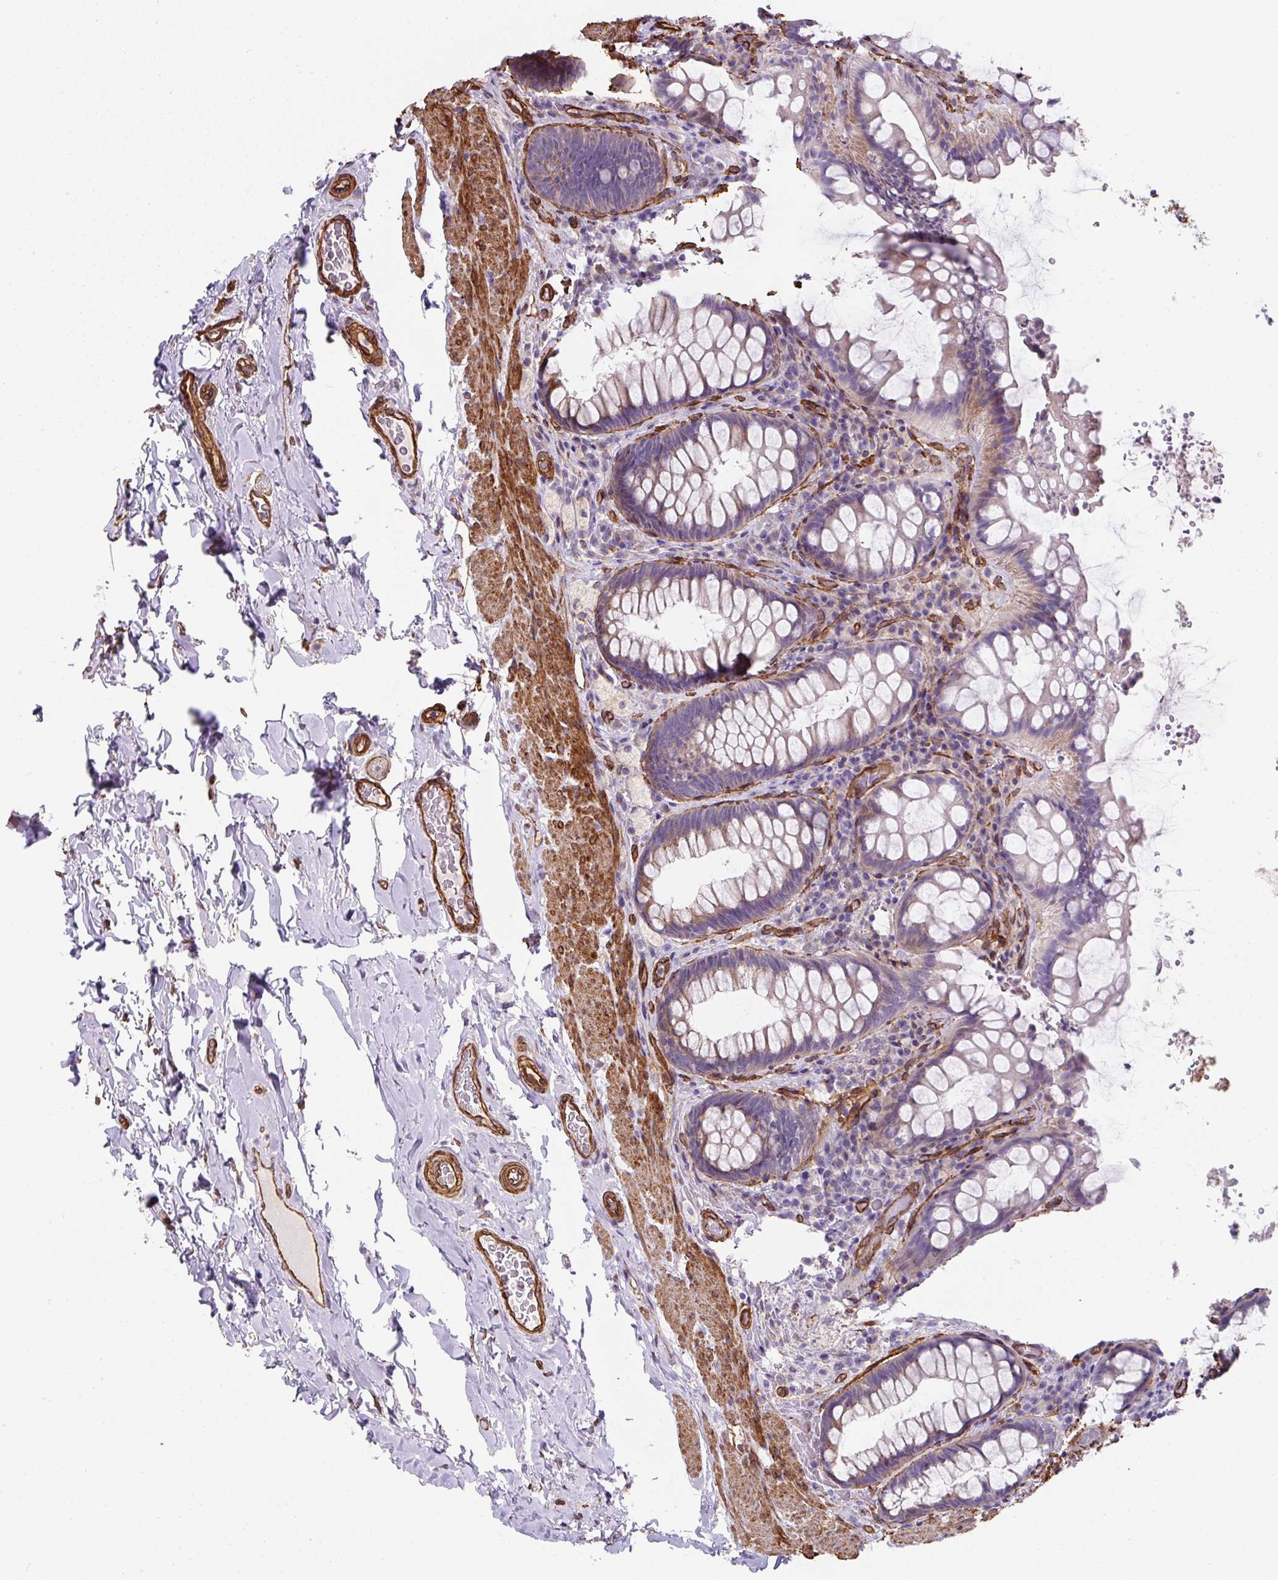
{"staining": {"intensity": "weak", "quantity": "25%-75%", "location": "cytoplasmic/membranous"}, "tissue": "rectum", "cell_type": "Glandular cells", "image_type": "normal", "snomed": [{"axis": "morphology", "description": "Normal tissue, NOS"}, {"axis": "topography", "description": "Rectum"}], "caption": "Immunohistochemical staining of unremarkable rectum reveals weak cytoplasmic/membranous protein staining in approximately 25%-75% of glandular cells. The protein is stained brown, and the nuclei are stained in blue (DAB IHC with brightfield microscopy, high magnification).", "gene": "ANKUB1", "patient": {"sex": "female", "age": 69}}